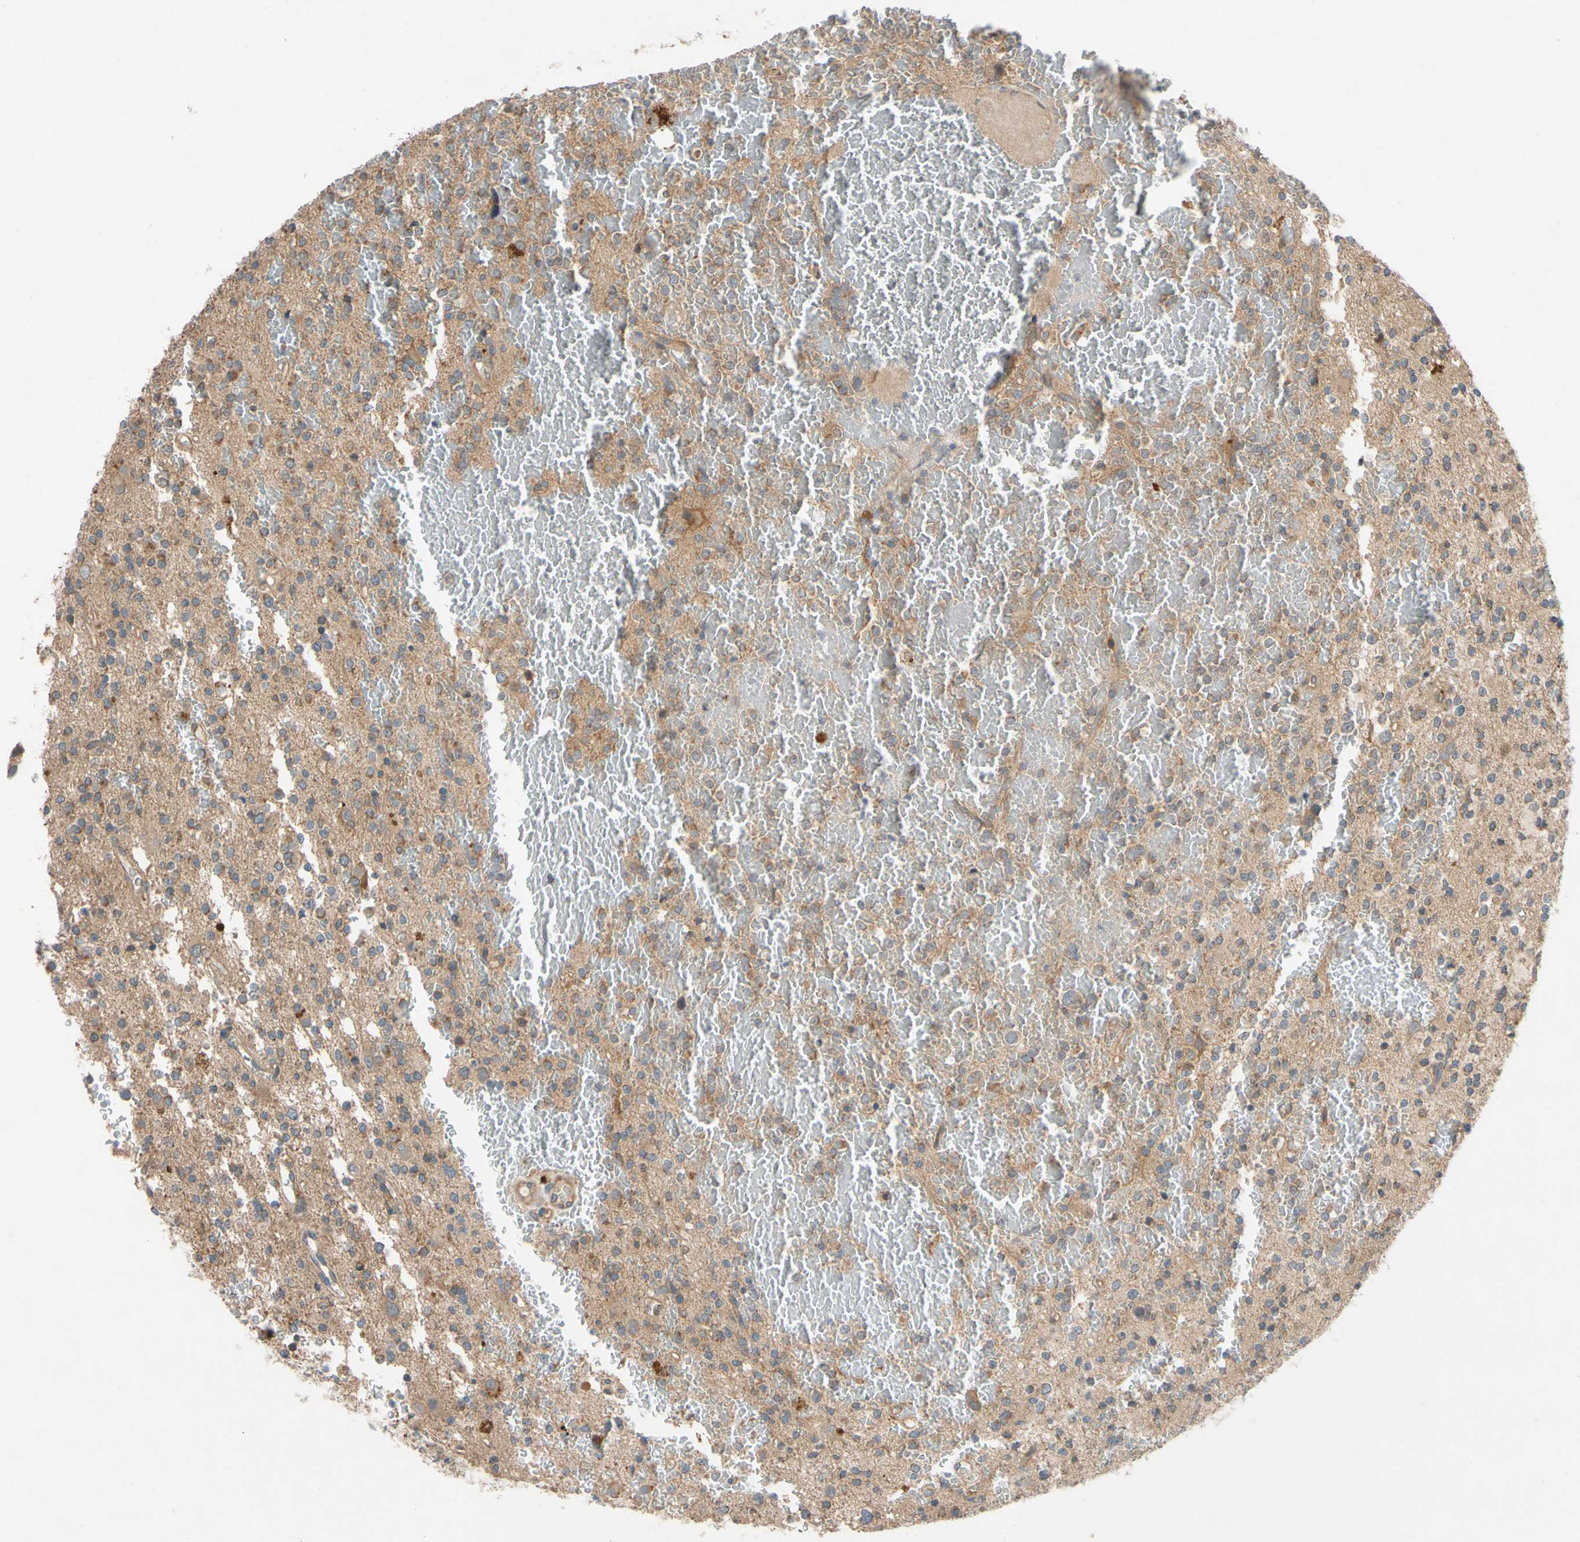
{"staining": {"intensity": "weak", "quantity": "25%-75%", "location": "cytoplasmic/membranous"}, "tissue": "glioma", "cell_type": "Tumor cells", "image_type": "cancer", "snomed": [{"axis": "morphology", "description": "Glioma, malignant, High grade"}, {"axis": "topography", "description": "Brain"}], "caption": "A brown stain shows weak cytoplasmic/membranous positivity of a protein in human malignant glioma (high-grade) tumor cells.", "gene": "MBTPS2", "patient": {"sex": "male", "age": 47}}